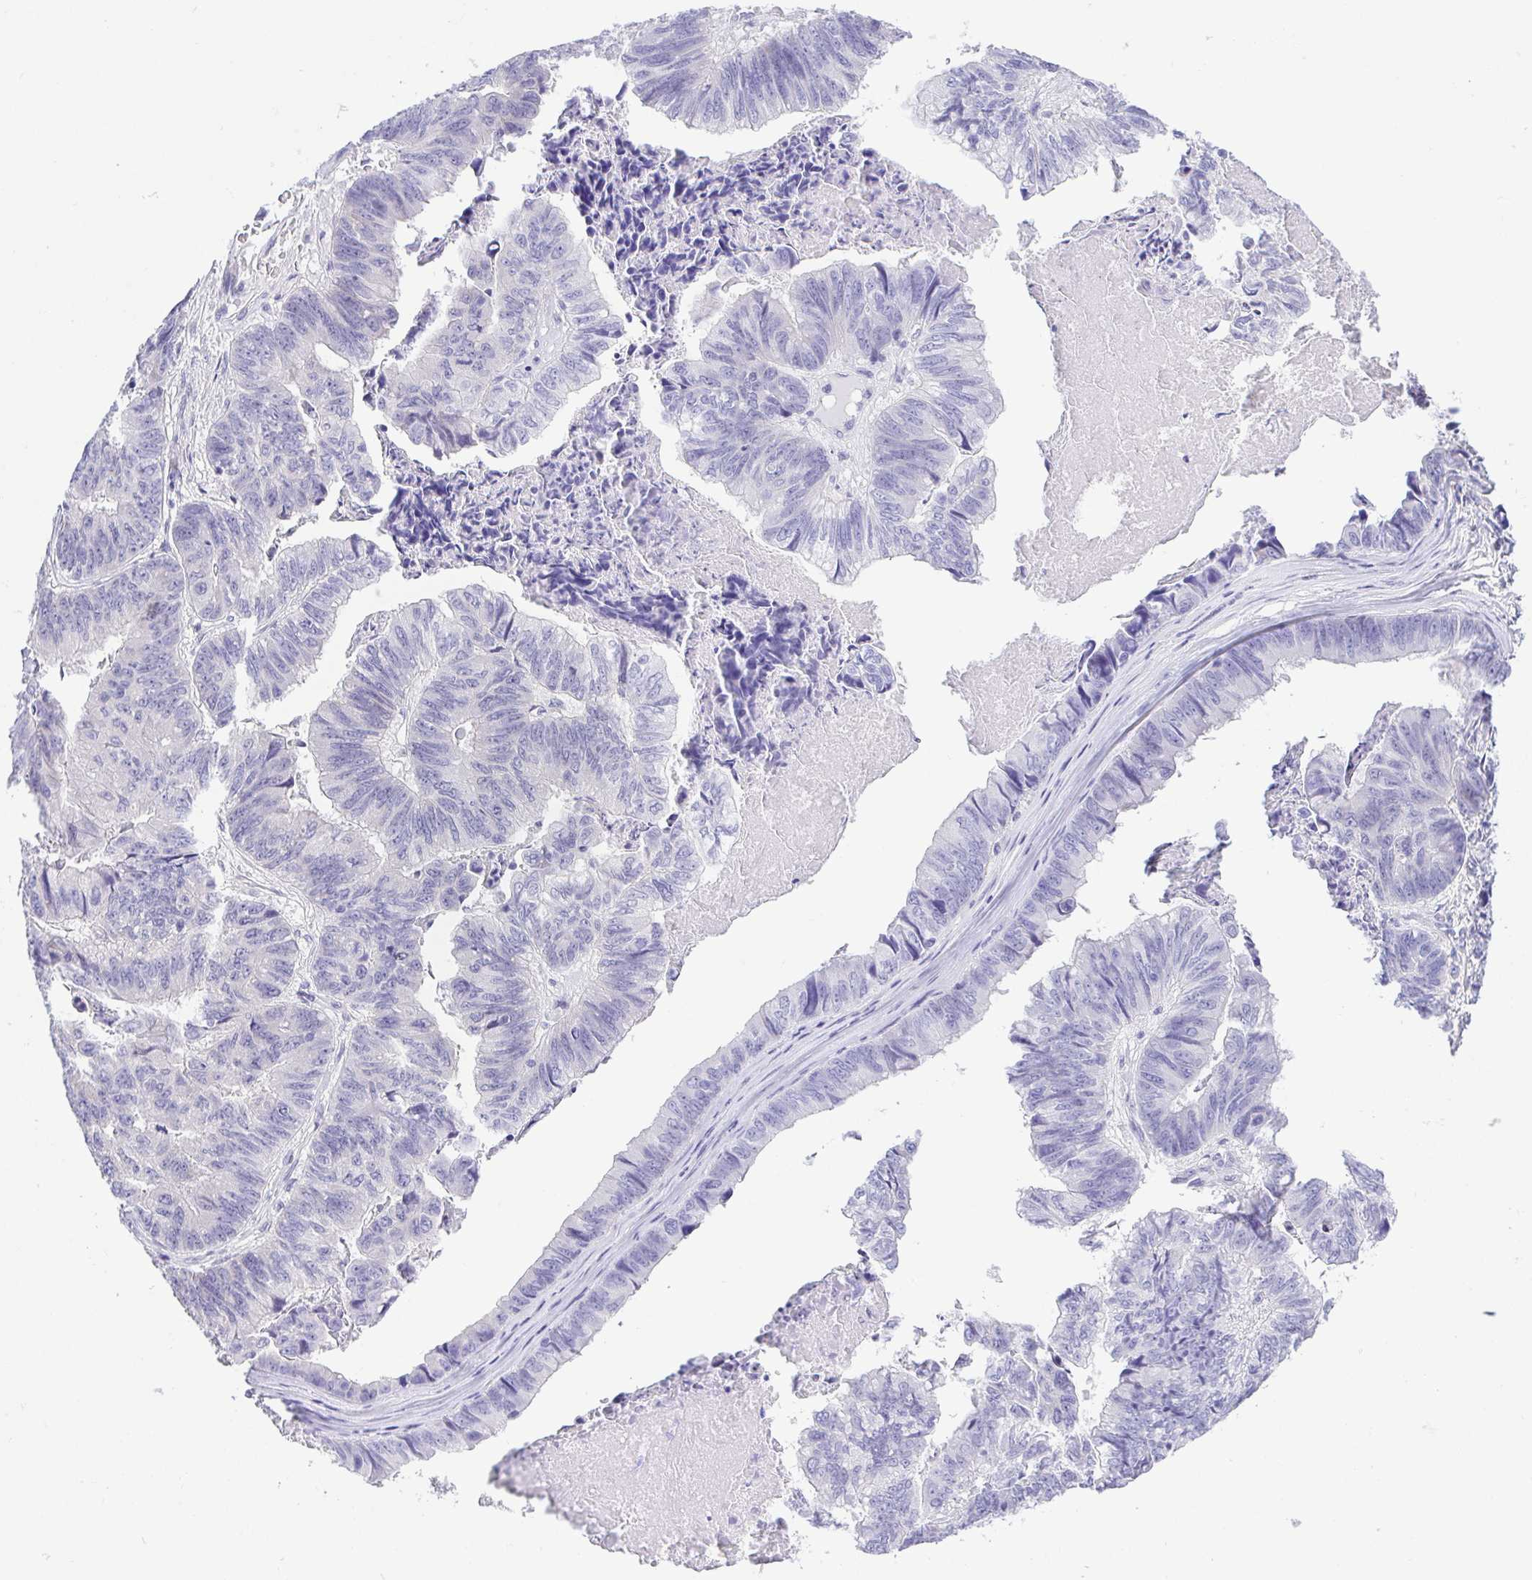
{"staining": {"intensity": "negative", "quantity": "none", "location": "none"}, "tissue": "stomach cancer", "cell_type": "Tumor cells", "image_type": "cancer", "snomed": [{"axis": "morphology", "description": "Adenocarcinoma, NOS"}, {"axis": "topography", "description": "Stomach, lower"}], "caption": "A high-resolution histopathology image shows IHC staining of stomach adenocarcinoma, which shows no significant expression in tumor cells.", "gene": "LUZP4", "patient": {"sex": "male", "age": 77}}